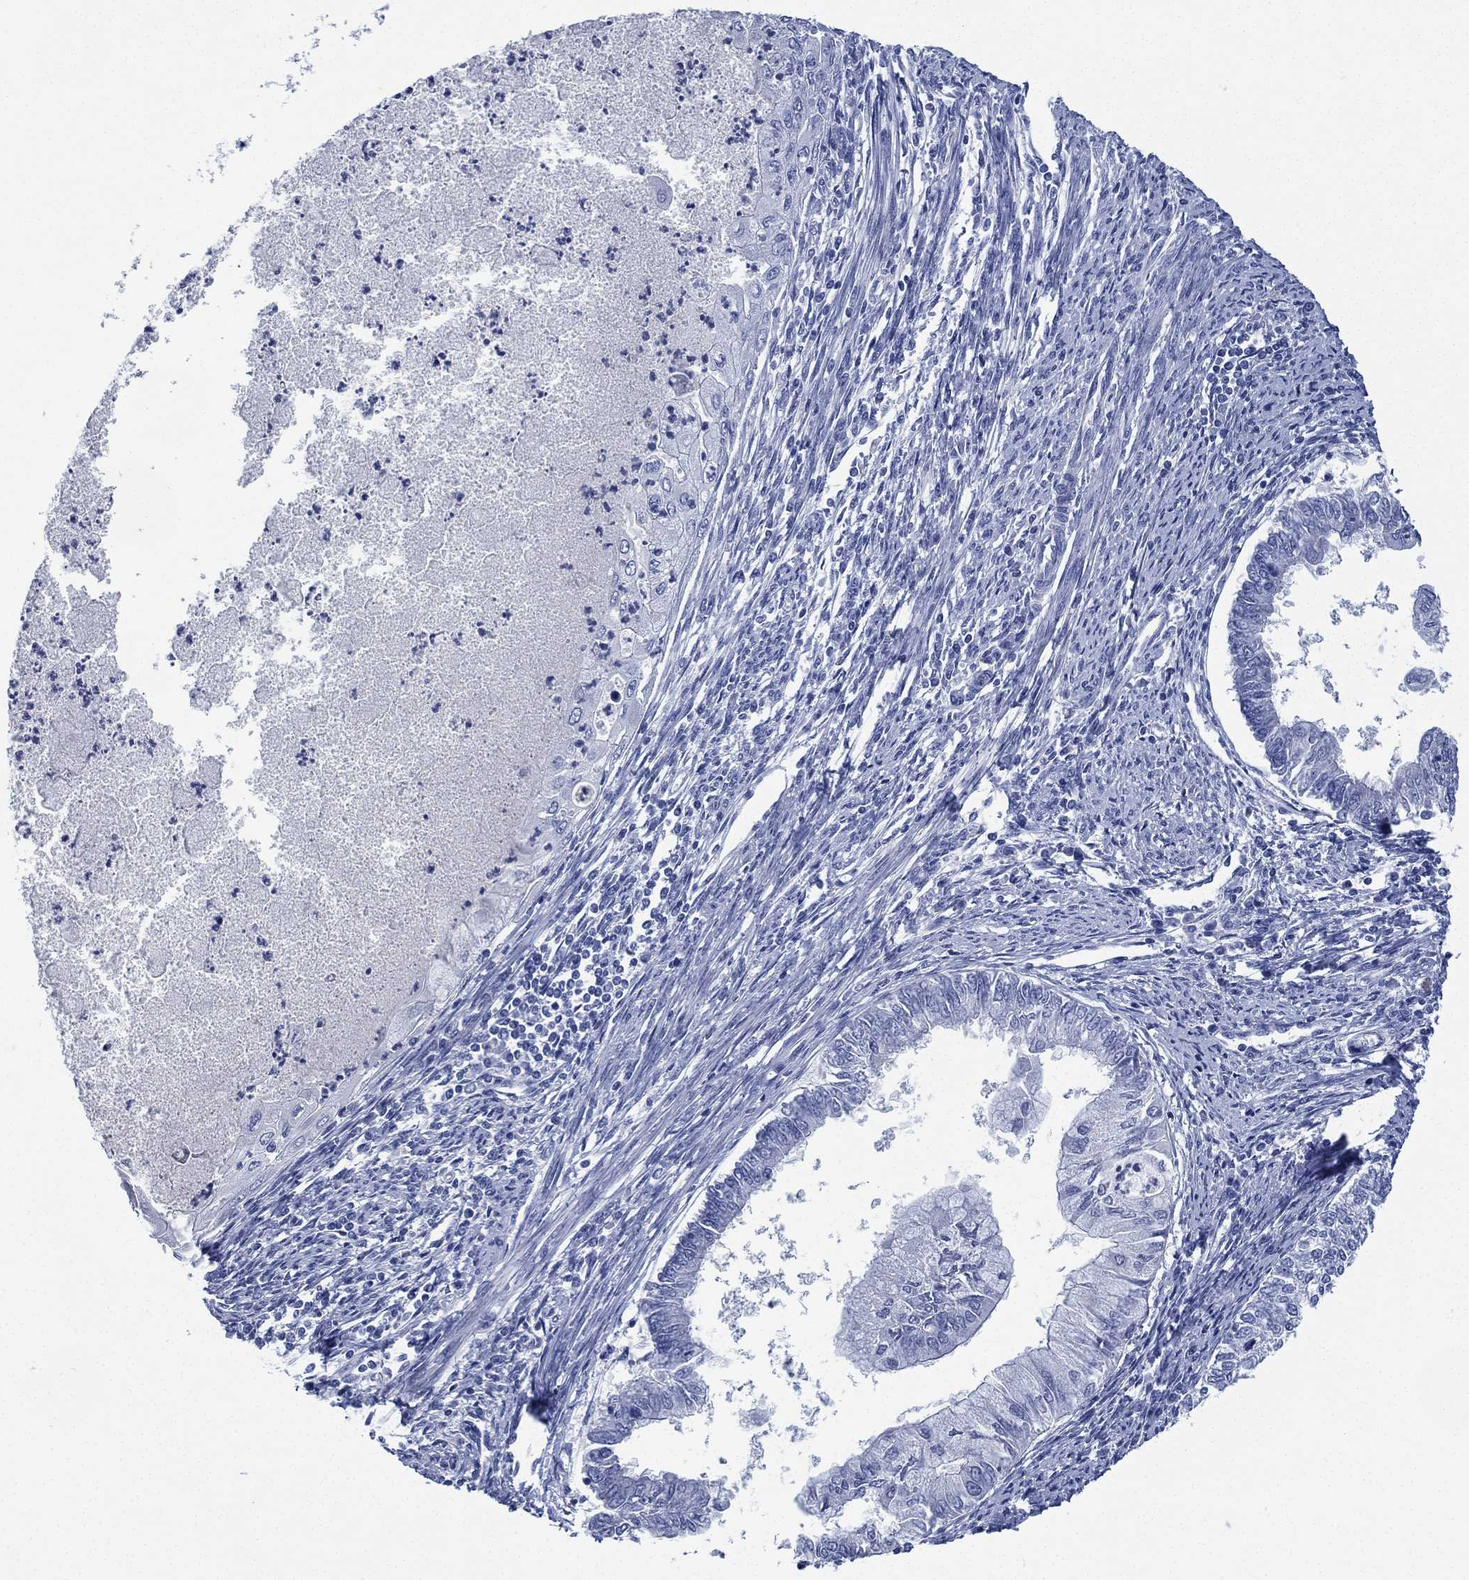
{"staining": {"intensity": "negative", "quantity": "none", "location": "none"}, "tissue": "endometrial cancer", "cell_type": "Tumor cells", "image_type": "cancer", "snomed": [{"axis": "morphology", "description": "Adenocarcinoma, NOS"}, {"axis": "topography", "description": "Endometrium"}], "caption": "Protein analysis of endometrial cancer (adenocarcinoma) displays no significant staining in tumor cells.", "gene": "CCDC70", "patient": {"sex": "female", "age": 59}}